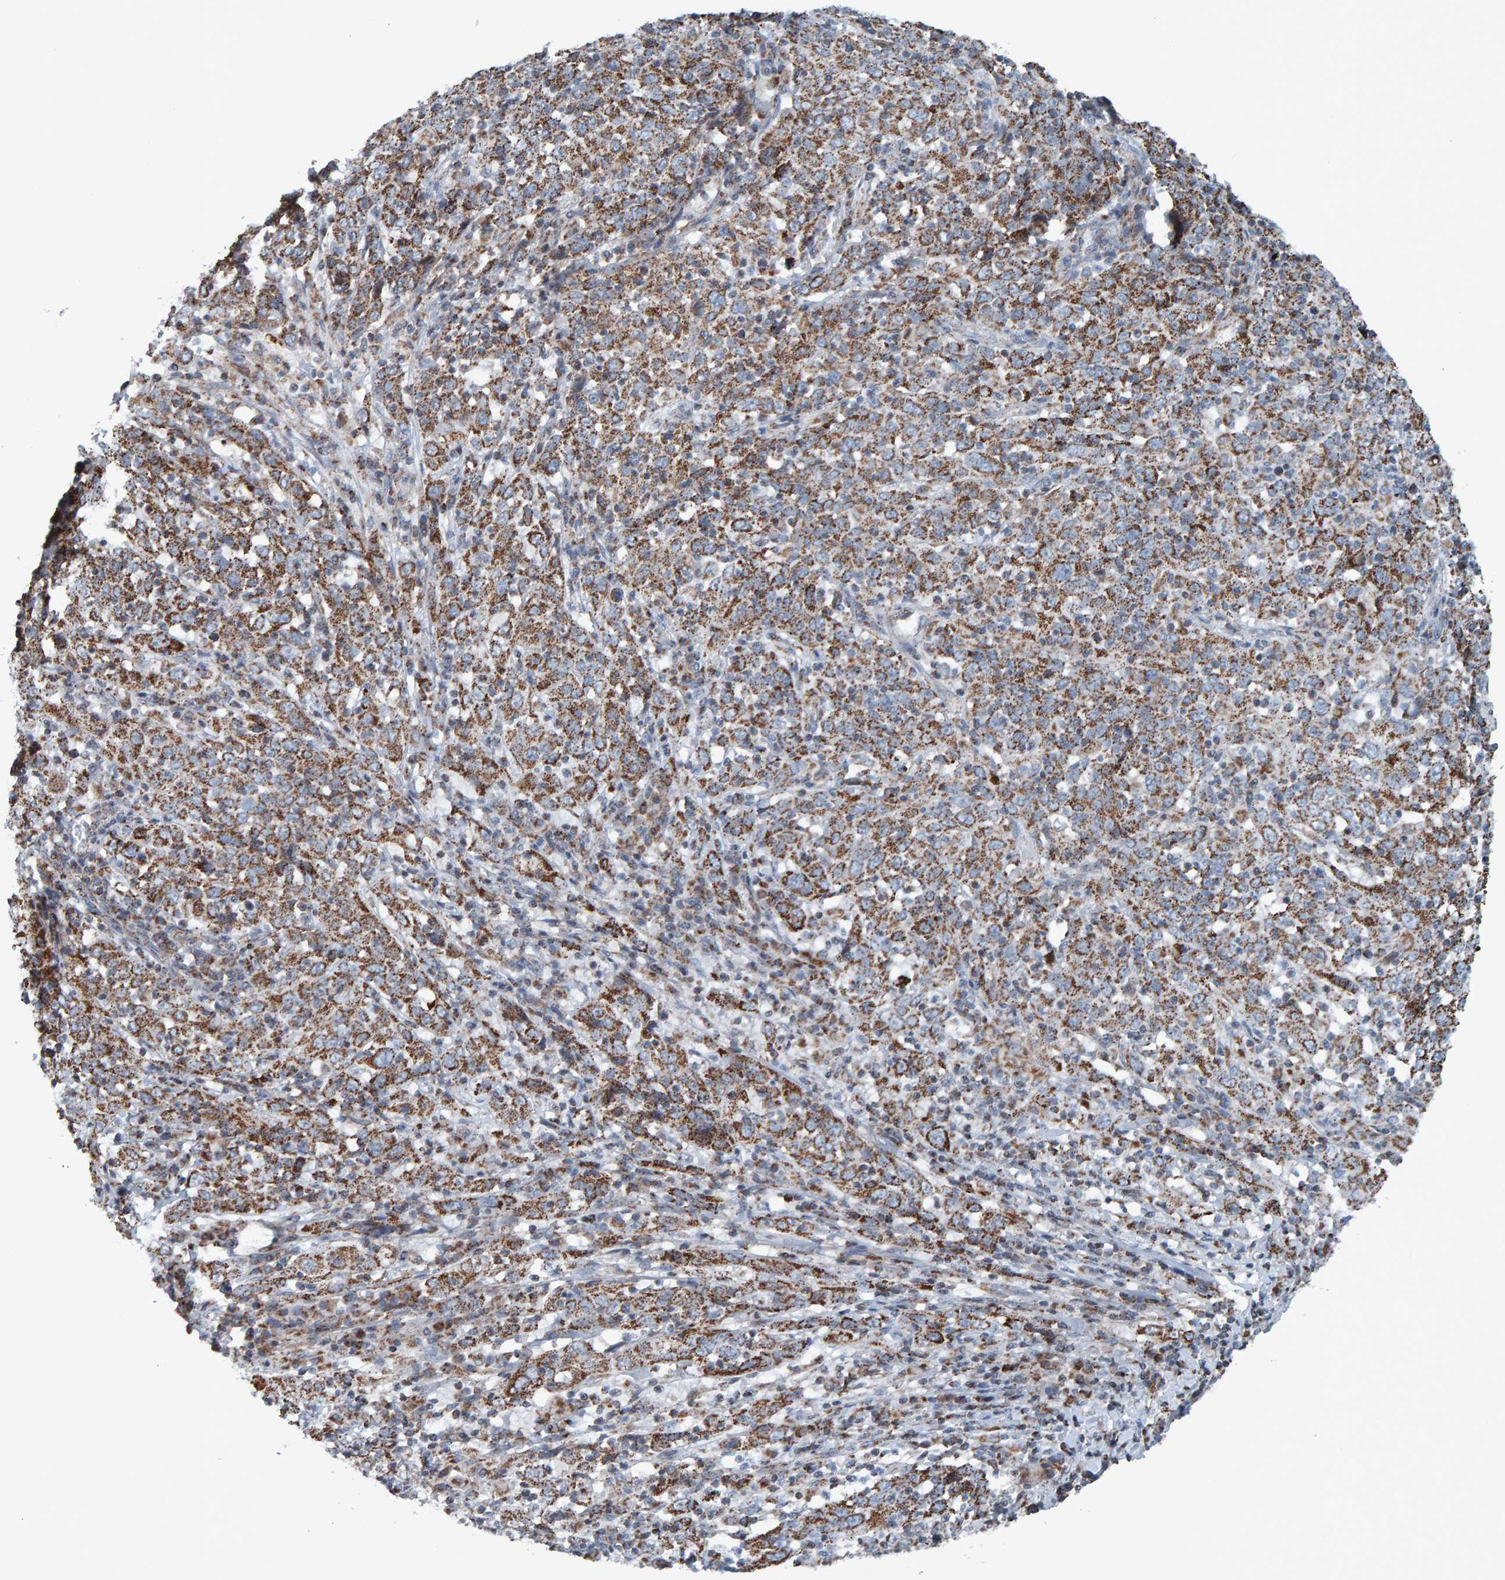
{"staining": {"intensity": "moderate", "quantity": ">75%", "location": "cytoplasmic/membranous"}, "tissue": "cervical cancer", "cell_type": "Tumor cells", "image_type": "cancer", "snomed": [{"axis": "morphology", "description": "Squamous cell carcinoma, NOS"}, {"axis": "topography", "description": "Cervix"}], "caption": "Immunohistochemical staining of cervical cancer (squamous cell carcinoma) reveals medium levels of moderate cytoplasmic/membranous staining in about >75% of tumor cells.", "gene": "ZNF48", "patient": {"sex": "female", "age": 46}}